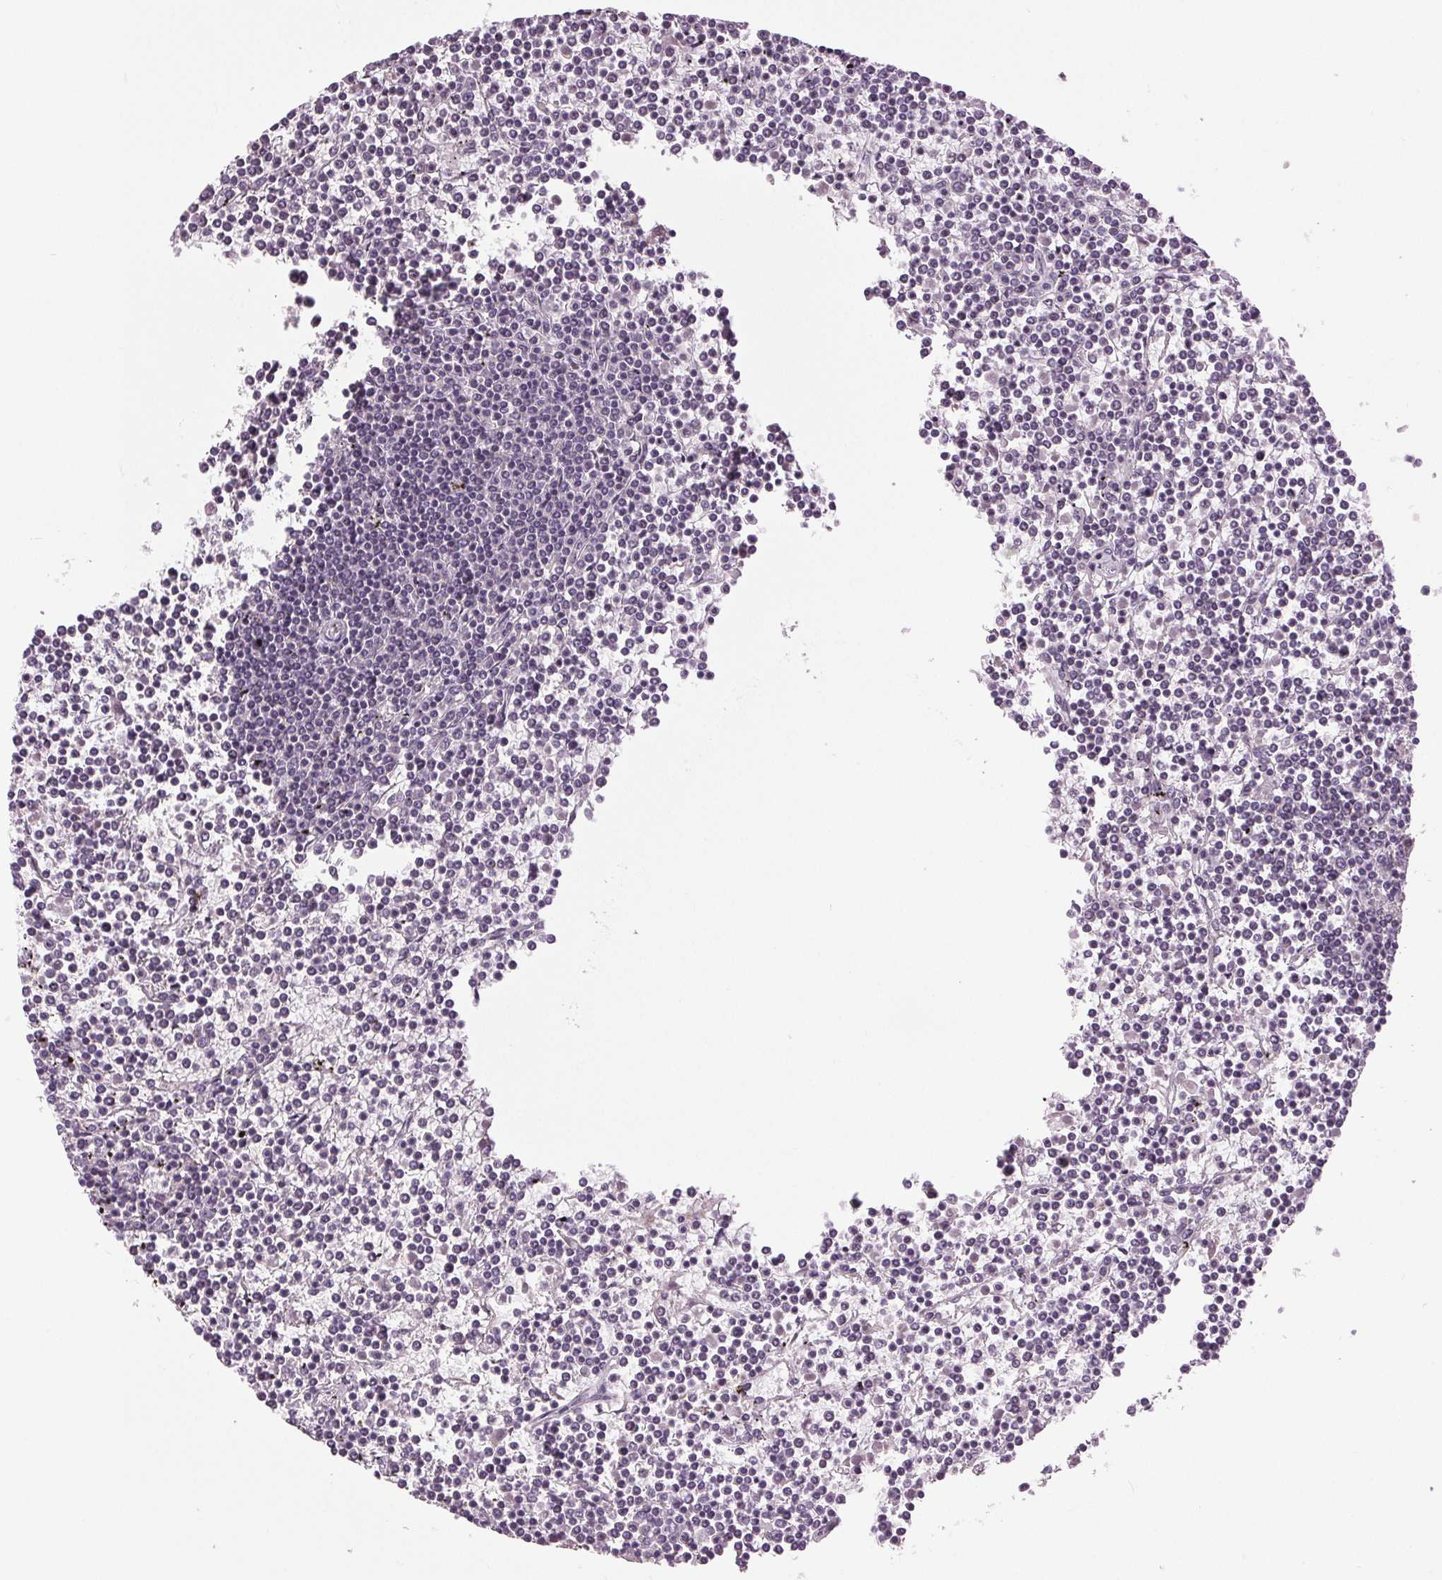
{"staining": {"intensity": "negative", "quantity": "none", "location": "none"}, "tissue": "lymphoma", "cell_type": "Tumor cells", "image_type": "cancer", "snomed": [{"axis": "morphology", "description": "Malignant lymphoma, non-Hodgkin's type, Low grade"}, {"axis": "topography", "description": "Spleen"}], "caption": "The photomicrograph exhibits no significant positivity in tumor cells of lymphoma. (Stains: DAB immunohistochemistry (IHC) with hematoxylin counter stain, Microscopy: brightfield microscopy at high magnification).", "gene": "DNAH12", "patient": {"sex": "female", "age": 19}}